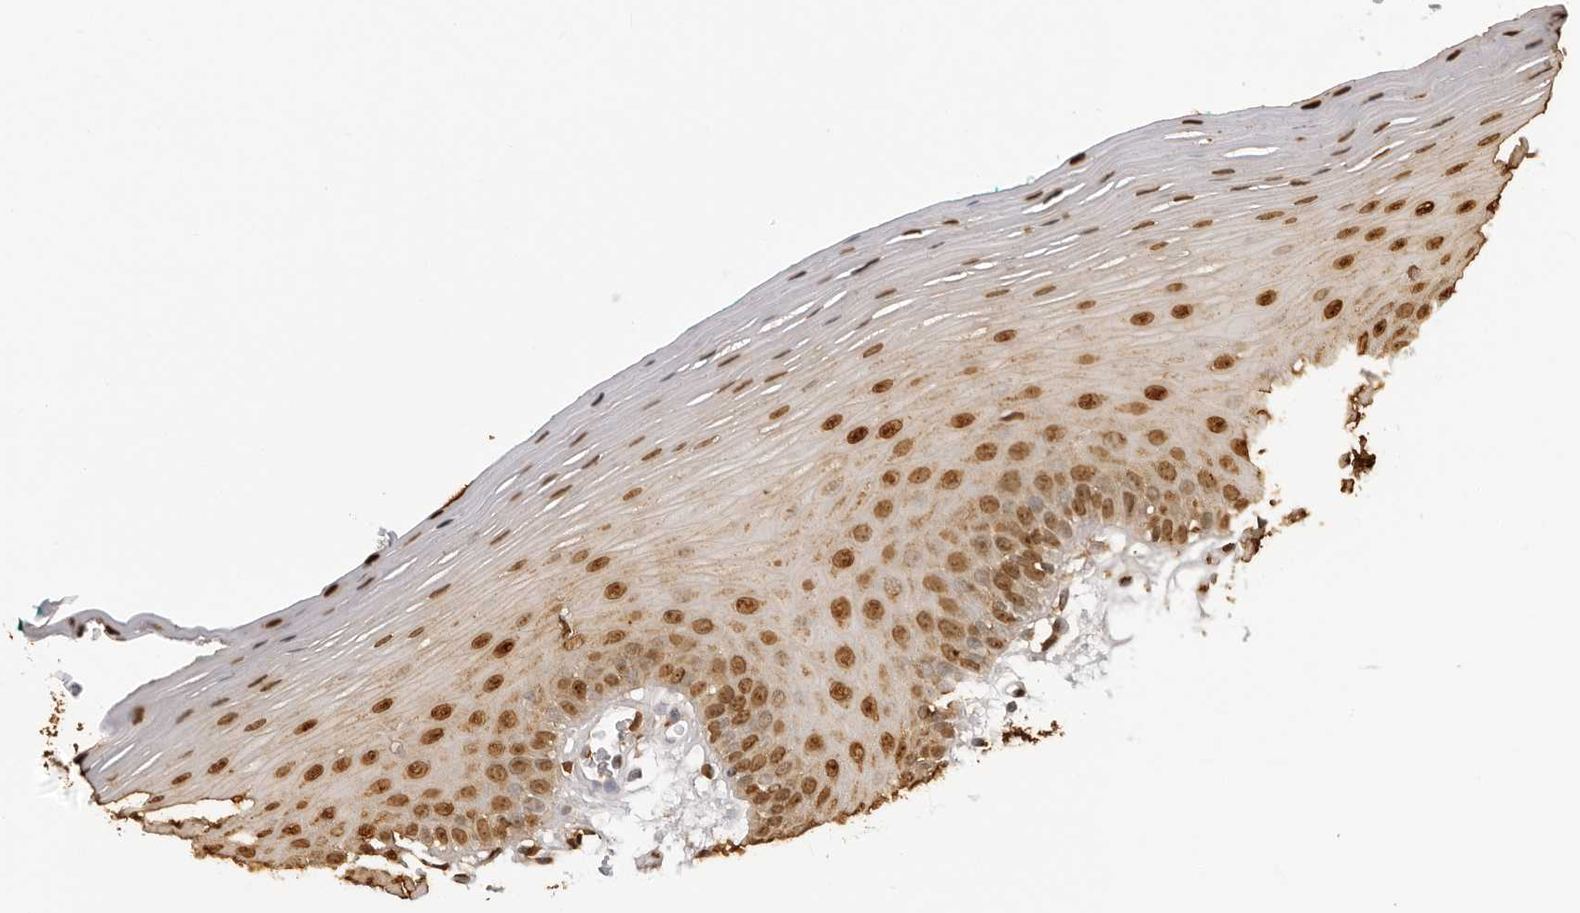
{"staining": {"intensity": "strong", "quantity": ">75%", "location": "nuclear"}, "tissue": "oral mucosa", "cell_type": "Squamous epithelial cells", "image_type": "normal", "snomed": [{"axis": "morphology", "description": "Normal tissue, NOS"}, {"axis": "topography", "description": "Skeletal muscle"}, {"axis": "topography", "description": "Oral tissue"}], "caption": "Protein staining exhibits strong nuclear expression in approximately >75% of squamous epithelial cells in unremarkable oral mucosa.", "gene": "ZFP91", "patient": {"sex": "male", "age": 58}}